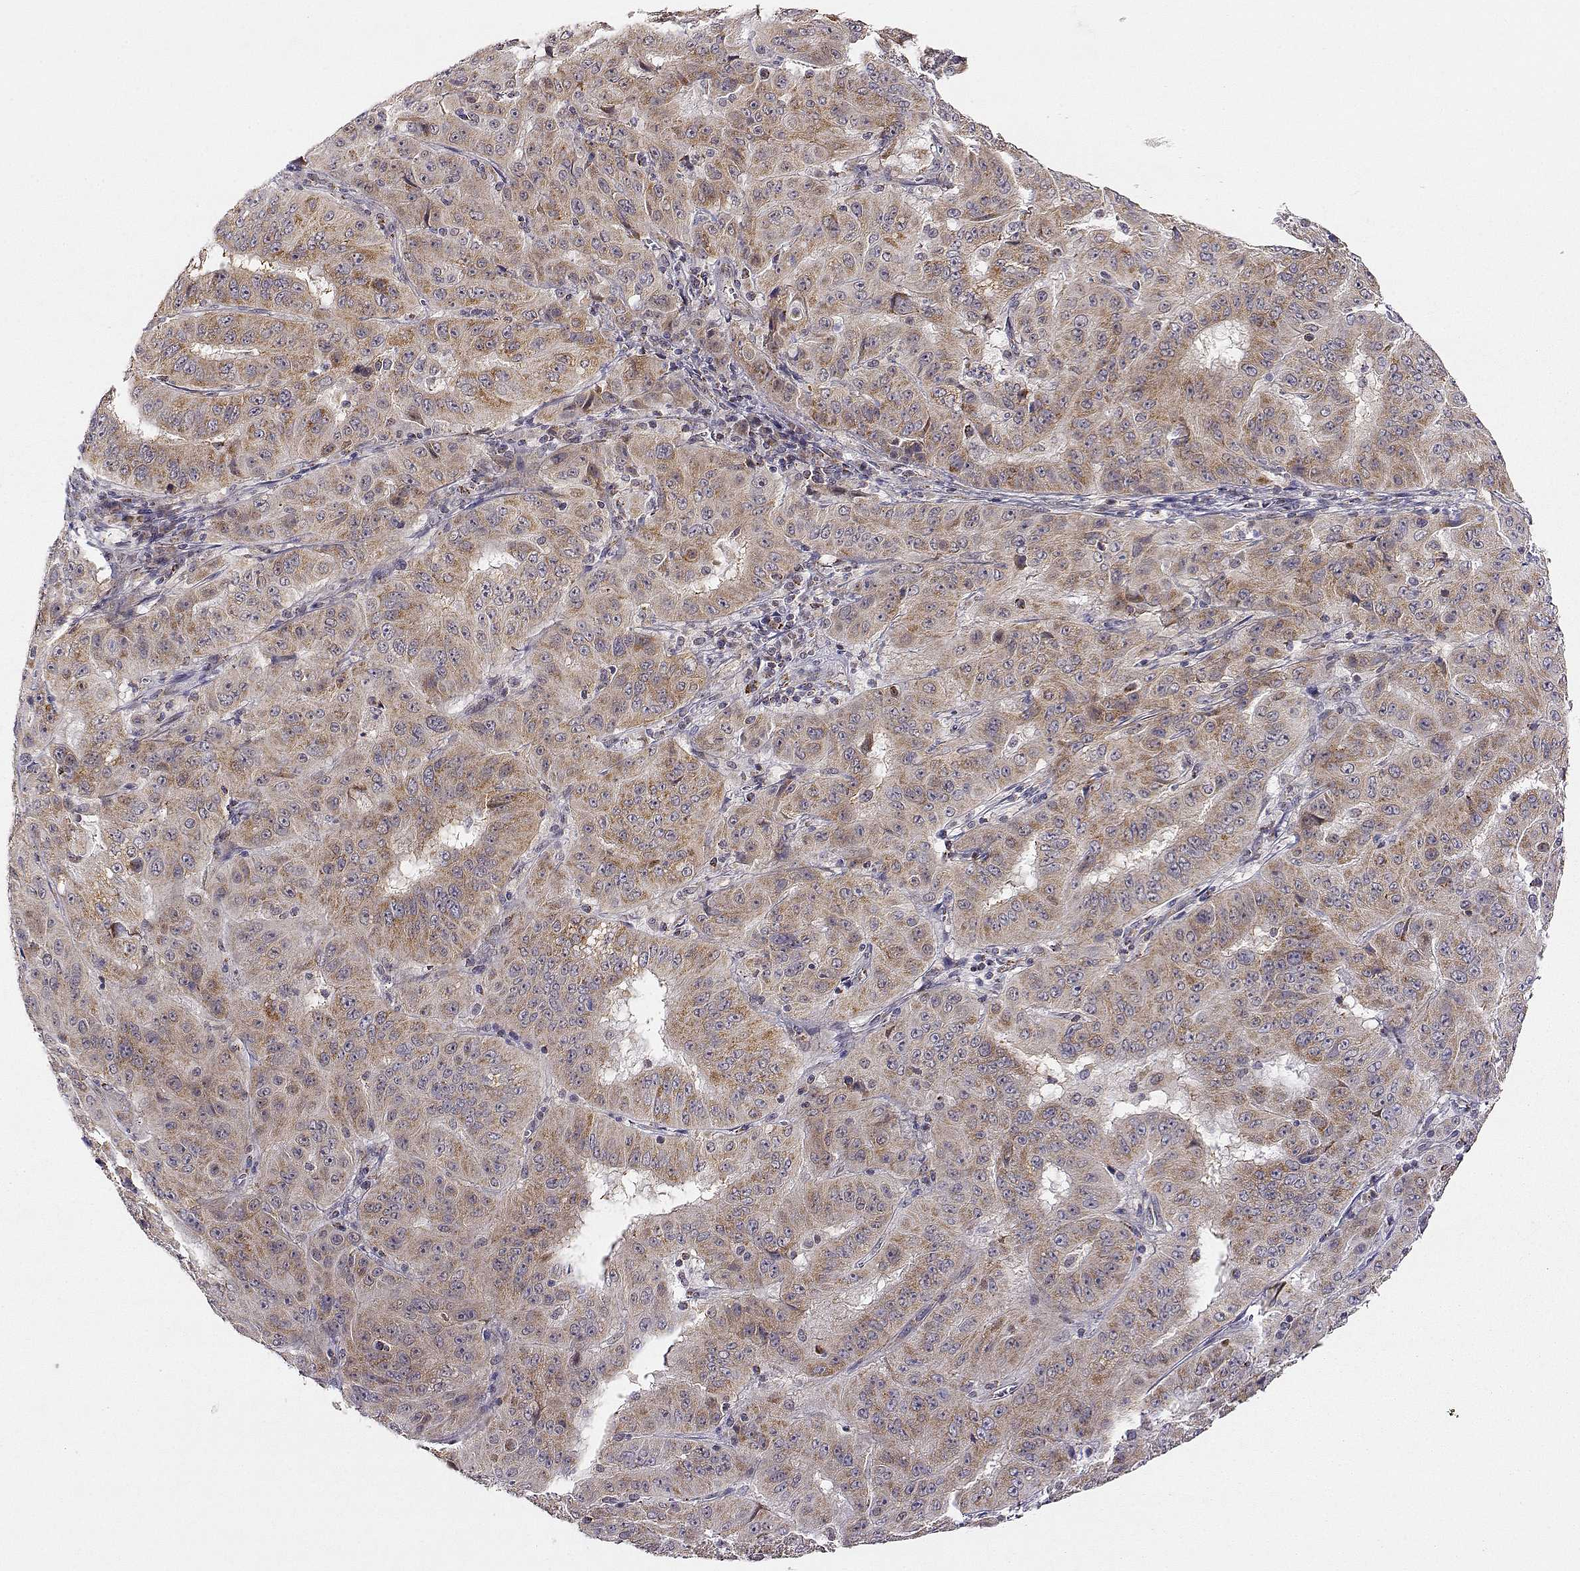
{"staining": {"intensity": "weak", "quantity": ">75%", "location": "cytoplasmic/membranous"}, "tissue": "pancreatic cancer", "cell_type": "Tumor cells", "image_type": "cancer", "snomed": [{"axis": "morphology", "description": "Adenocarcinoma, NOS"}, {"axis": "topography", "description": "Pancreas"}], "caption": "The micrograph exhibits immunohistochemical staining of pancreatic adenocarcinoma. There is weak cytoplasmic/membranous expression is appreciated in approximately >75% of tumor cells. The staining is performed using DAB (3,3'-diaminobenzidine) brown chromogen to label protein expression. The nuclei are counter-stained blue using hematoxylin.", "gene": "EXOG", "patient": {"sex": "male", "age": 63}}